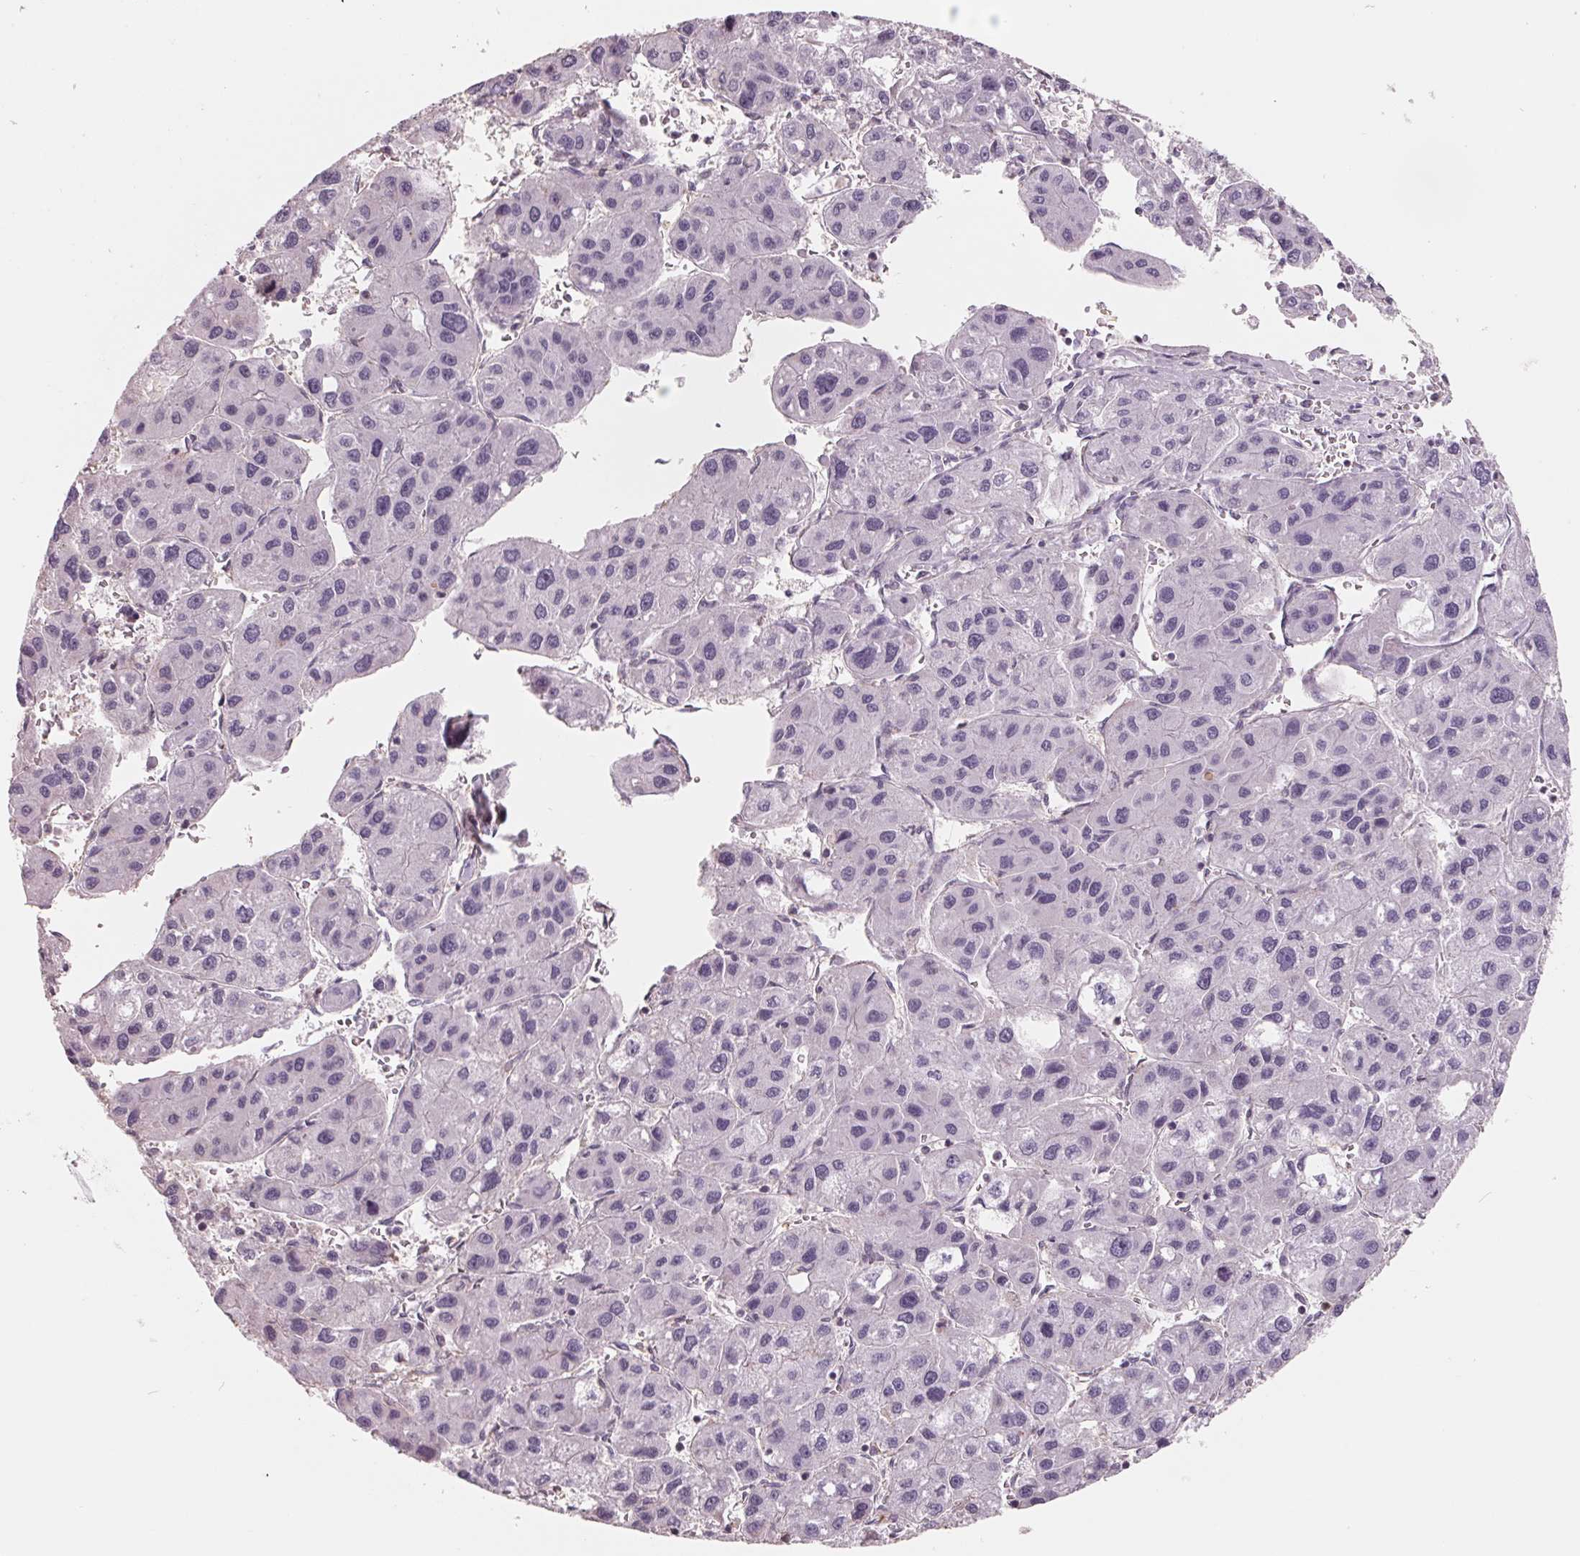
{"staining": {"intensity": "negative", "quantity": "none", "location": "none"}, "tissue": "liver cancer", "cell_type": "Tumor cells", "image_type": "cancer", "snomed": [{"axis": "morphology", "description": "Carcinoma, Hepatocellular, NOS"}, {"axis": "topography", "description": "Liver"}], "caption": "A histopathology image of human liver cancer is negative for staining in tumor cells.", "gene": "FTCD", "patient": {"sex": "male", "age": 73}}